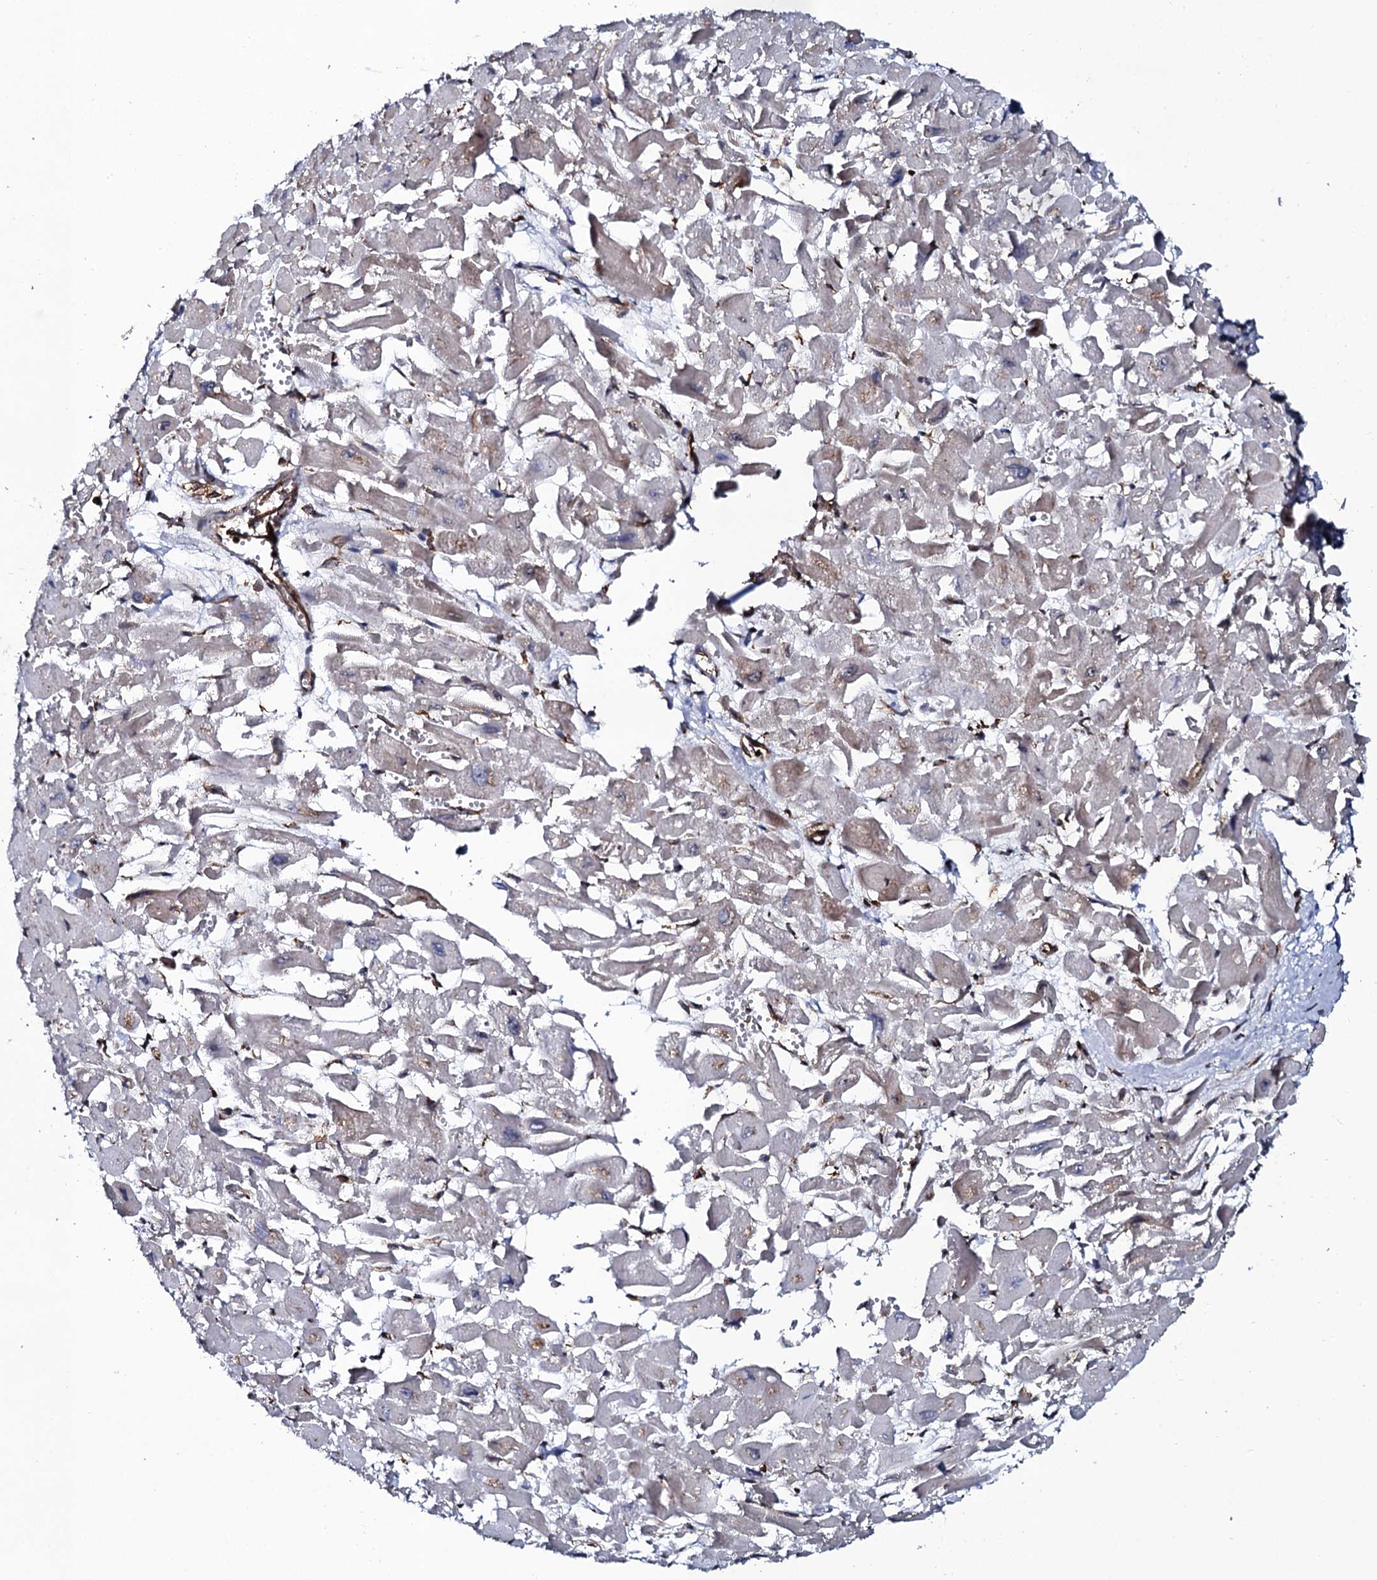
{"staining": {"intensity": "moderate", "quantity": "<25%", "location": "cytoplasmic/membranous"}, "tissue": "heart muscle", "cell_type": "Cardiomyocytes", "image_type": "normal", "snomed": [{"axis": "morphology", "description": "Normal tissue, NOS"}, {"axis": "topography", "description": "Heart"}], "caption": "Immunohistochemical staining of benign human heart muscle shows moderate cytoplasmic/membranous protein expression in about <25% of cardiomyocytes.", "gene": "SPTY2D1", "patient": {"sex": "male", "age": 54}}